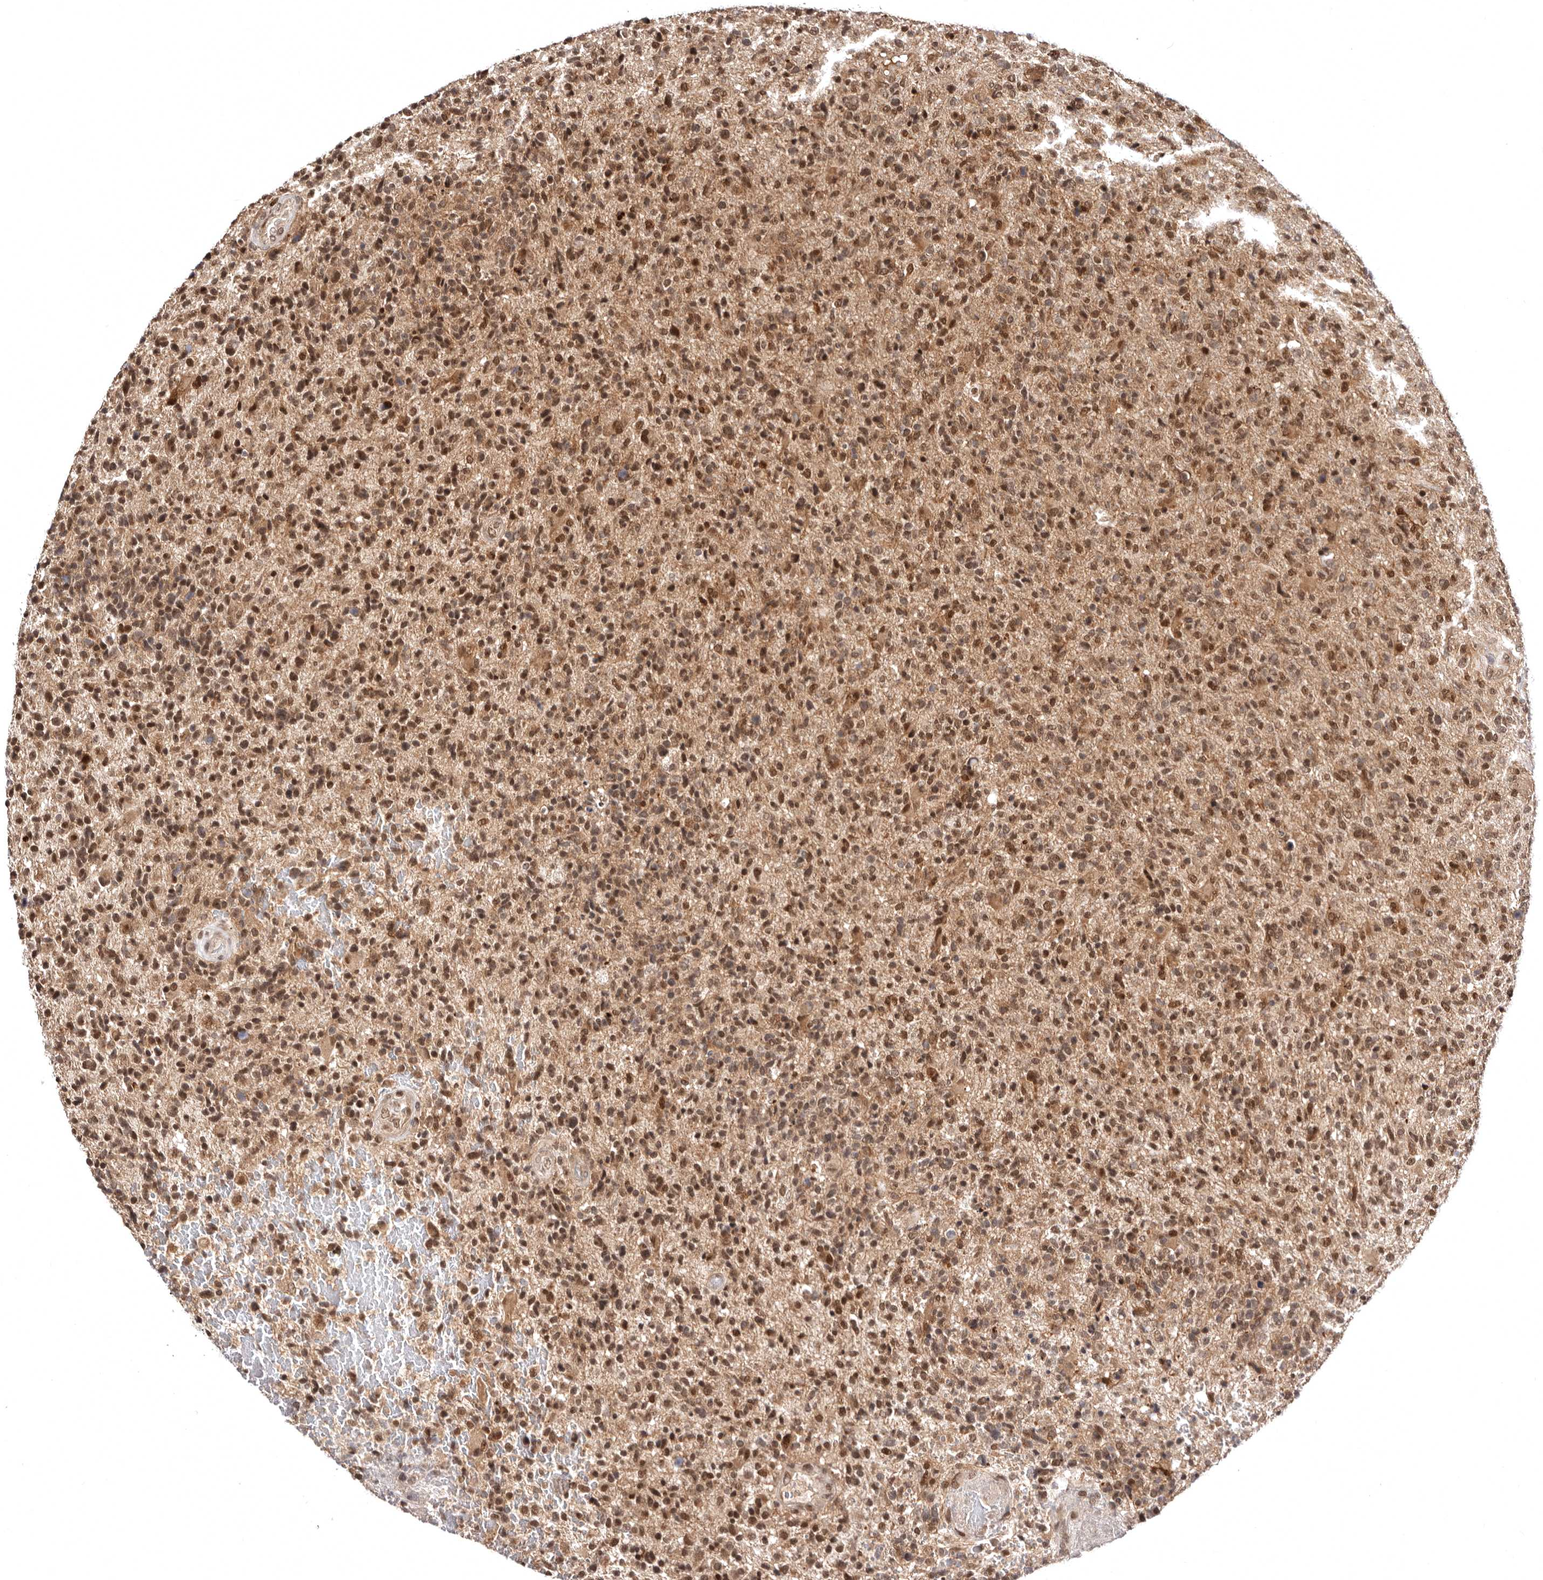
{"staining": {"intensity": "moderate", "quantity": ">75%", "location": "cytoplasmic/membranous,nuclear"}, "tissue": "glioma", "cell_type": "Tumor cells", "image_type": "cancer", "snomed": [{"axis": "morphology", "description": "Glioma, malignant, High grade"}, {"axis": "topography", "description": "Brain"}], "caption": "High-magnification brightfield microscopy of glioma stained with DAB (3,3'-diaminobenzidine) (brown) and counterstained with hematoxylin (blue). tumor cells exhibit moderate cytoplasmic/membranous and nuclear positivity is present in about>75% of cells.", "gene": "MED8", "patient": {"sex": "male", "age": 72}}